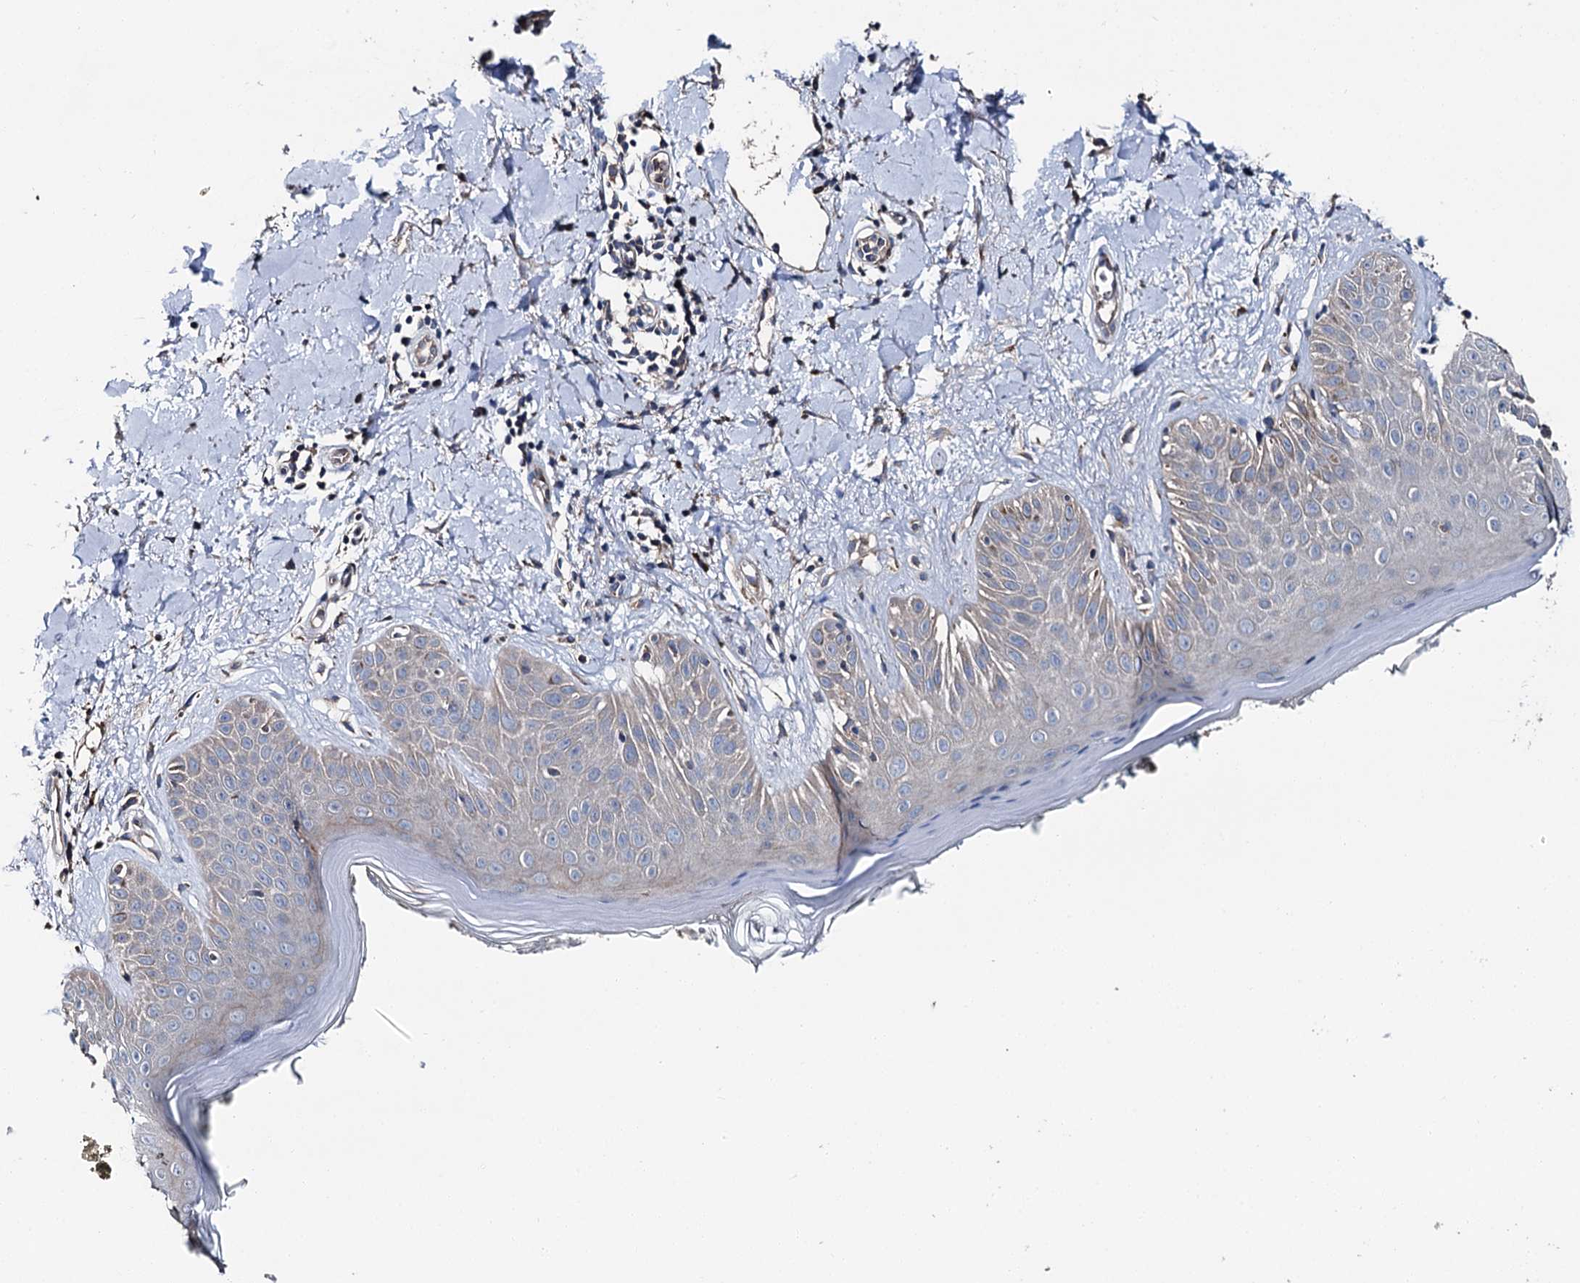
{"staining": {"intensity": "moderate", "quantity": ">75%", "location": "cytoplasmic/membranous"}, "tissue": "skin", "cell_type": "Fibroblasts", "image_type": "normal", "snomed": [{"axis": "morphology", "description": "Normal tissue, NOS"}, {"axis": "topography", "description": "Skin"}], "caption": "IHC (DAB (3,3'-diaminobenzidine)) staining of normal skin reveals moderate cytoplasmic/membranous protein expression in about >75% of fibroblasts.", "gene": "SLC22A25", "patient": {"sex": "female", "age": 64}}